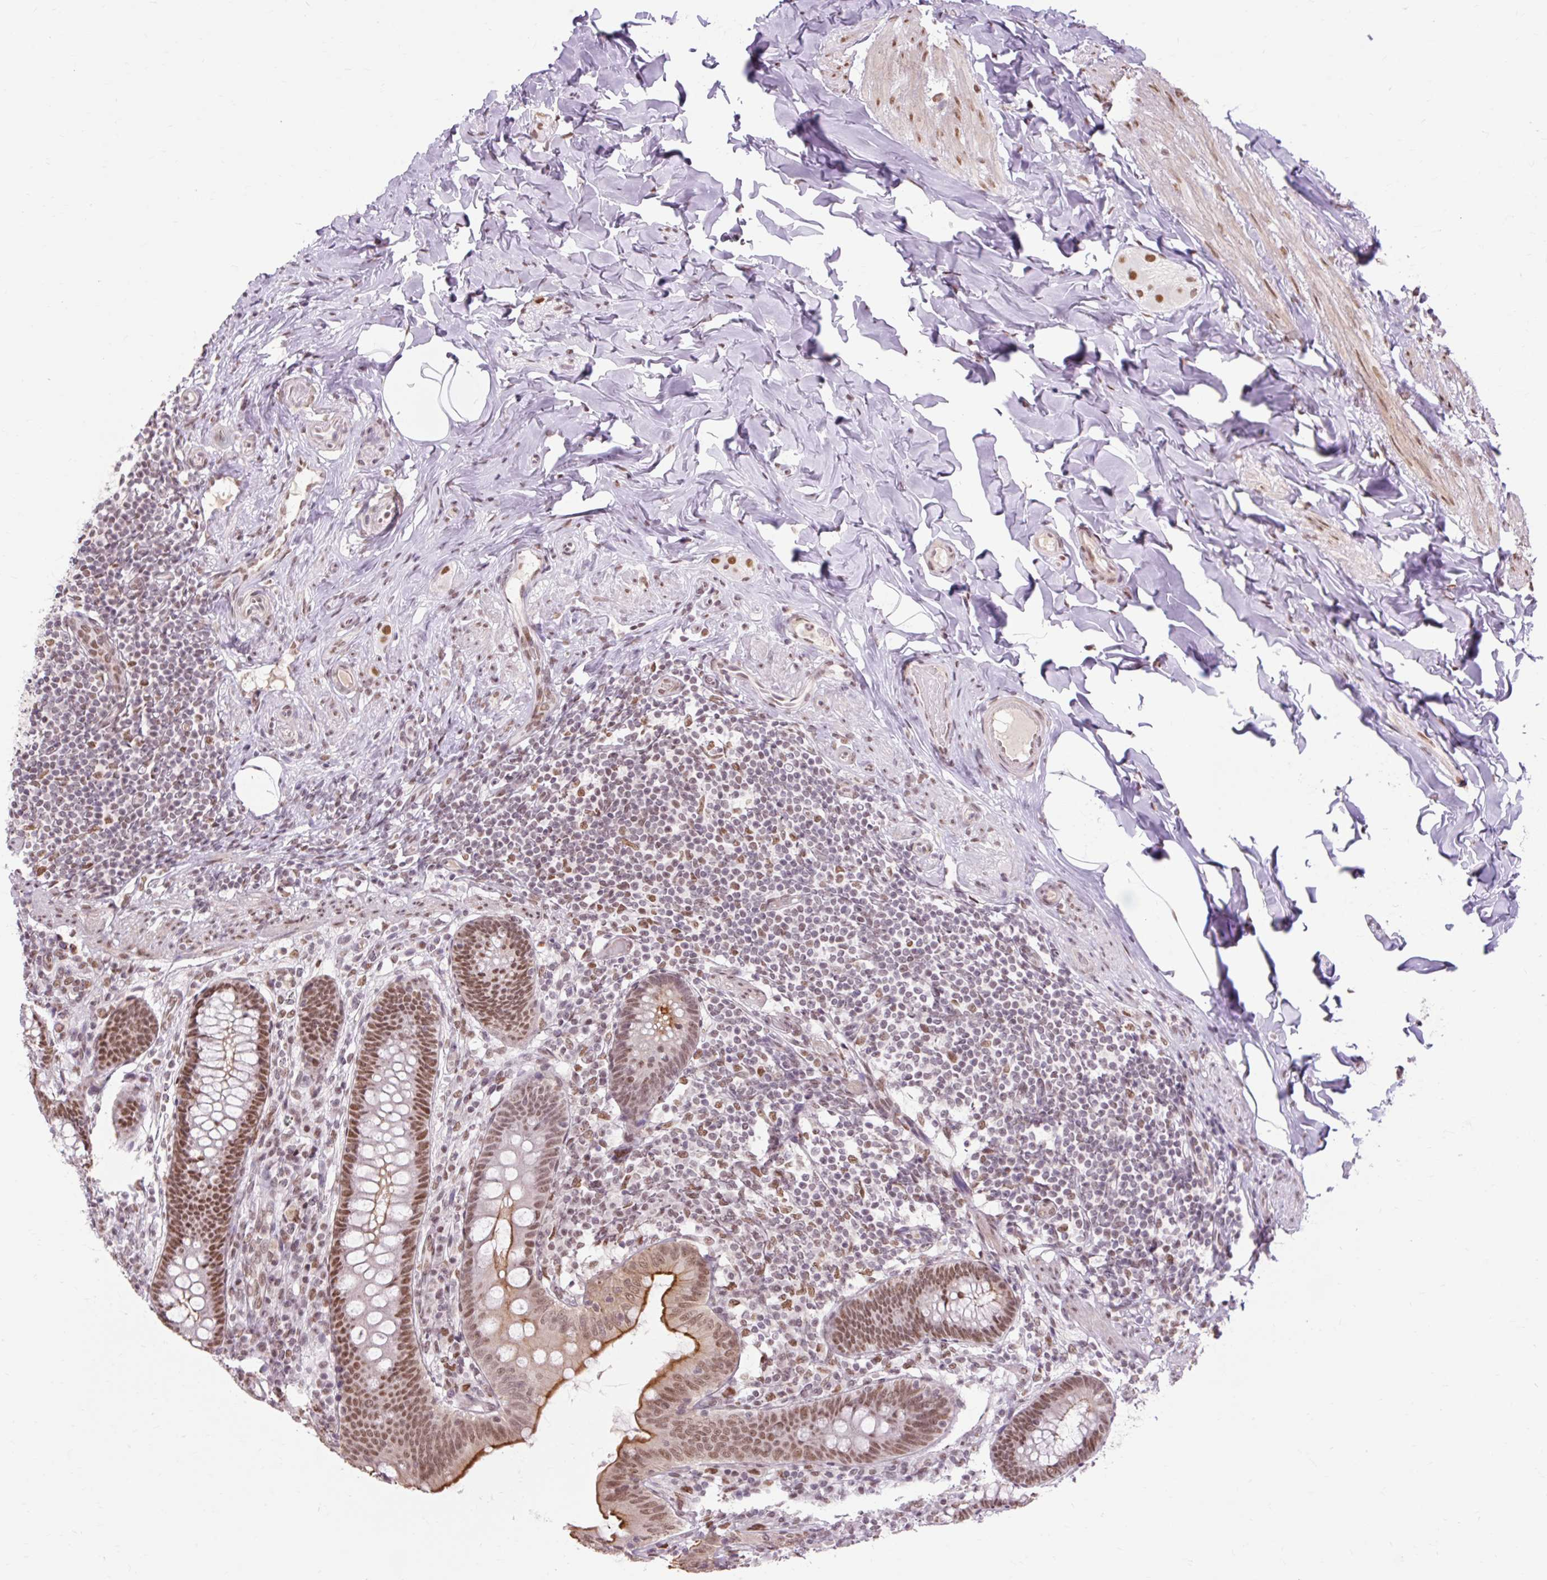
{"staining": {"intensity": "strong", "quantity": ">75%", "location": "cytoplasmic/membranous,nuclear"}, "tissue": "appendix", "cell_type": "Glandular cells", "image_type": "normal", "snomed": [{"axis": "morphology", "description": "Normal tissue, NOS"}, {"axis": "topography", "description": "Appendix"}], "caption": "Glandular cells reveal high levels of strong cytoplasmic/membranous,nuclear expression in about >75% of cells in benign human appendix. (DAB (3,3'-diaminobenzidine) = brown stain, brightfield microscopy at high magnification).", "gene": "ENSG00000261832", "patient": {"sex": "male", "age": 71}}